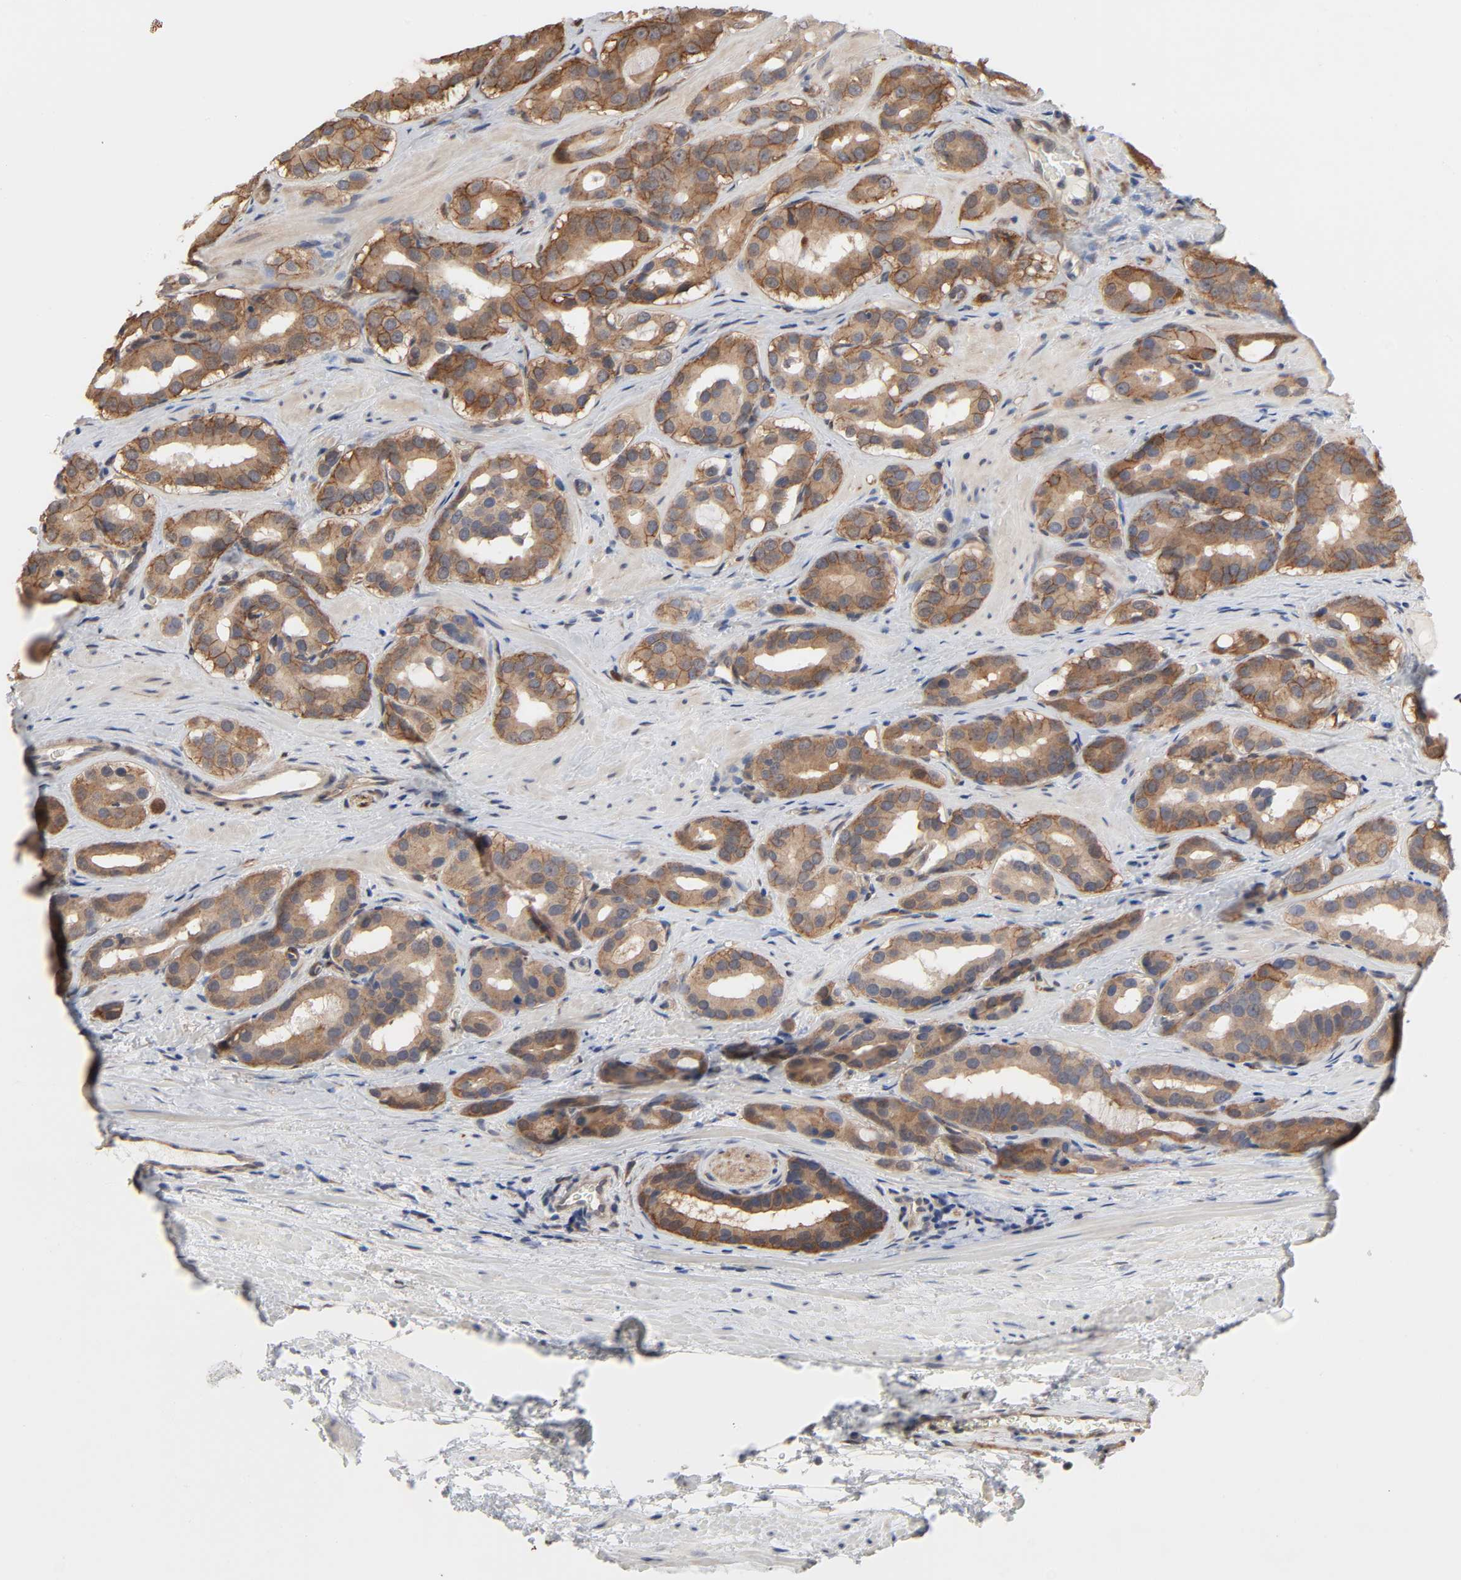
{"staining": {"intensity": "moderate", "quantity": ">75%", "location": "cytoplasmic/membranous"}, "tissue": "prostate cancer", "cell_type": "Tumor cells", "image_type": "cancer", "snomed": [{"axis": "morphology", "description": "Adenocarcinoma, Low grade"}, {"axis": "topography", "description": "Prostate"}], "caption": "Prostate cancer stained with DAB immunohistochemistry shows medium levels of moderate cytoplasmic/membranous expression in about >75% of tumor cells.", "gene": "NDRG2", "patient": {"sex": "male", "age": 59}}